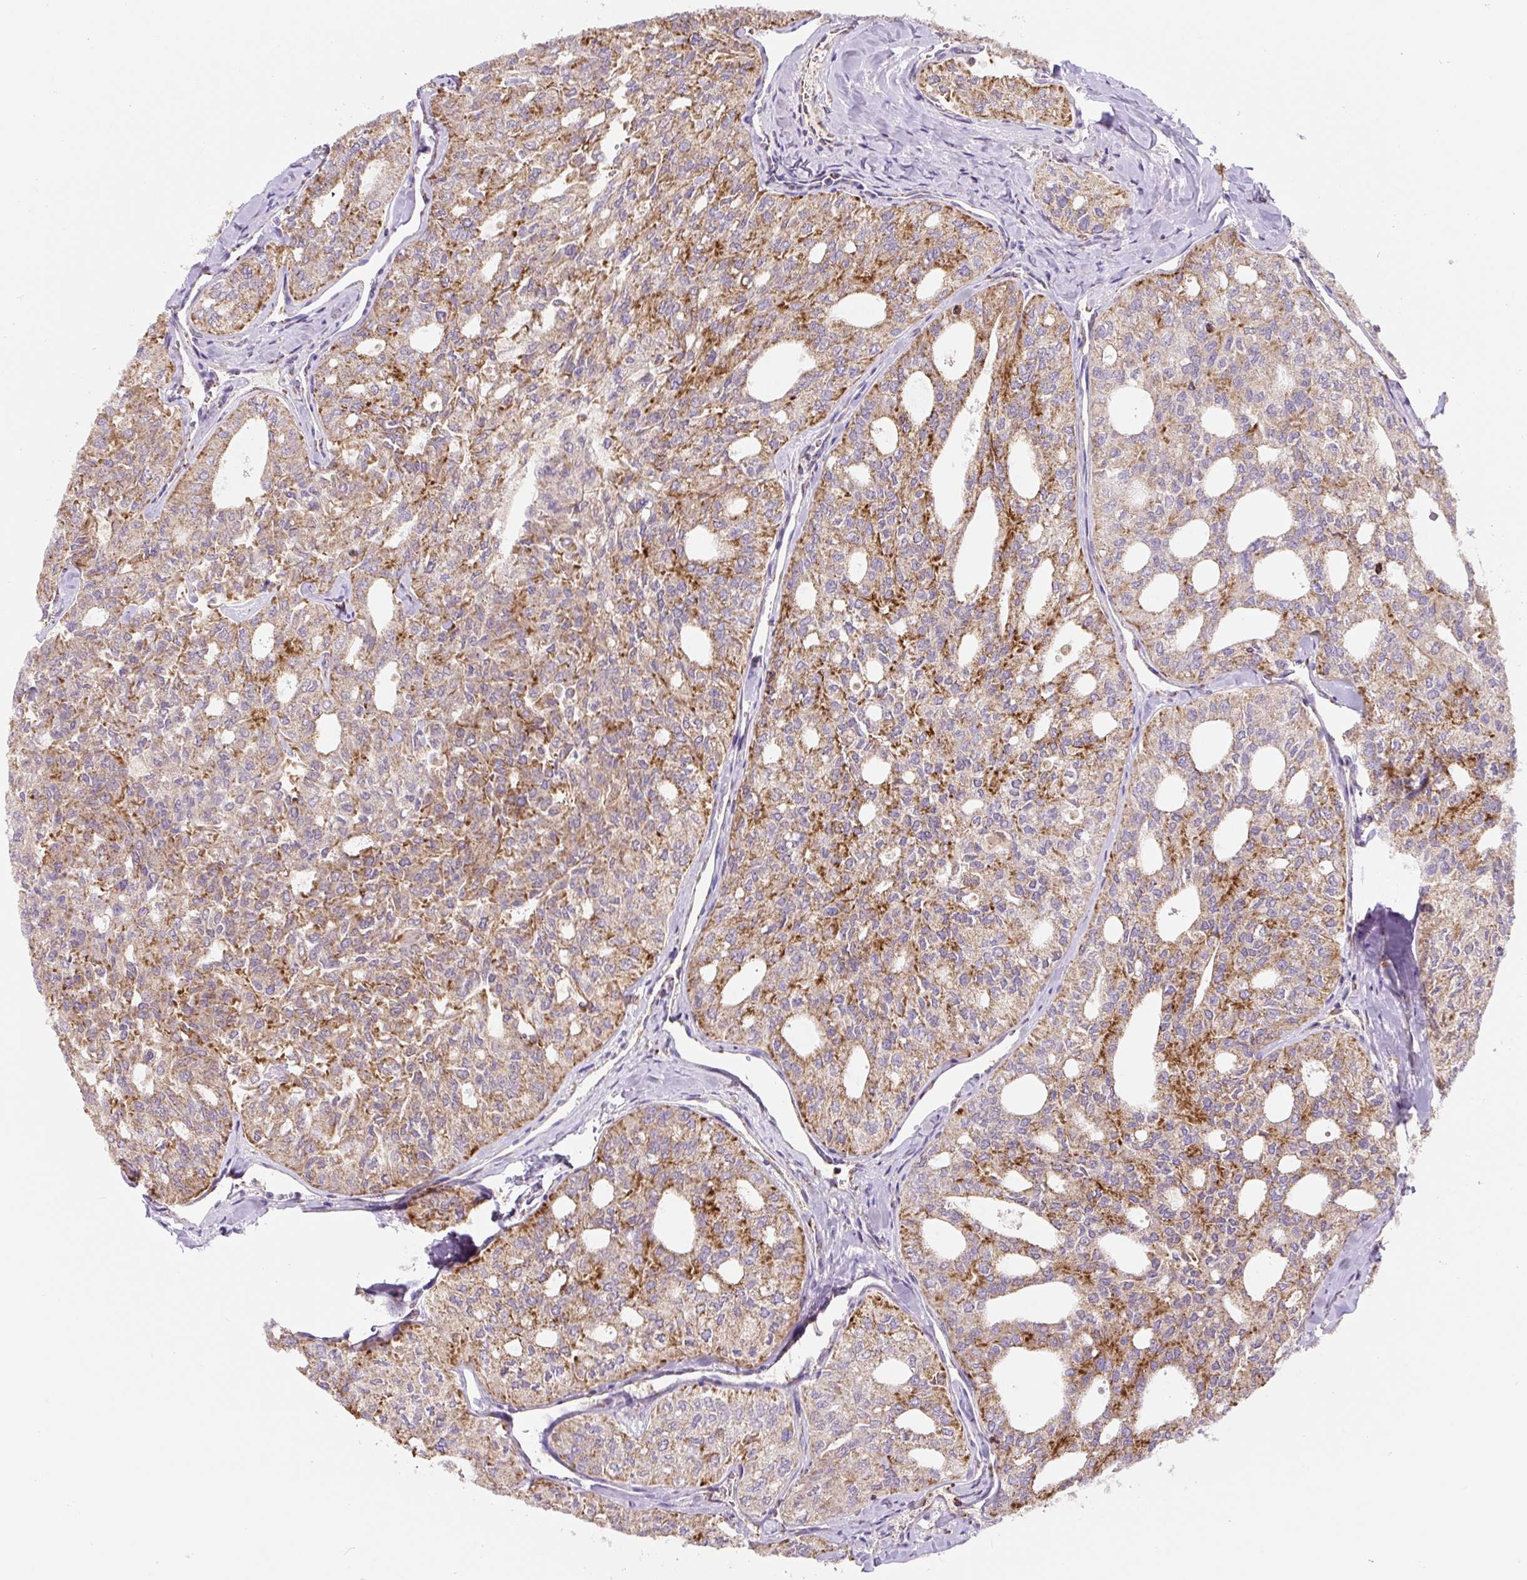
{"staining": {"intensity": "moderate", "quantity": "25%-75%", "location": "cytoplasmic/membranous"}, "tissue": "thyroid cancer", "cell_type": "Tumor cells", "image_type": "cancer", "snomed": [{"axis": "morphology", "description": "Follicular adenoma carcinoma, NOS"}, {"axis": "topography", "description": "Thyroid gland"}], "caption": "Follicular adenoma carcinoma (thyroid) stained for a protein reveals moderate cytoplasmic/membranous positivity in tumor cells. The protein is shown in brown color, while the nuclei are stained blue.", "gene": "MT-CO2", "patient": {"sex": "male", "age": 75}}